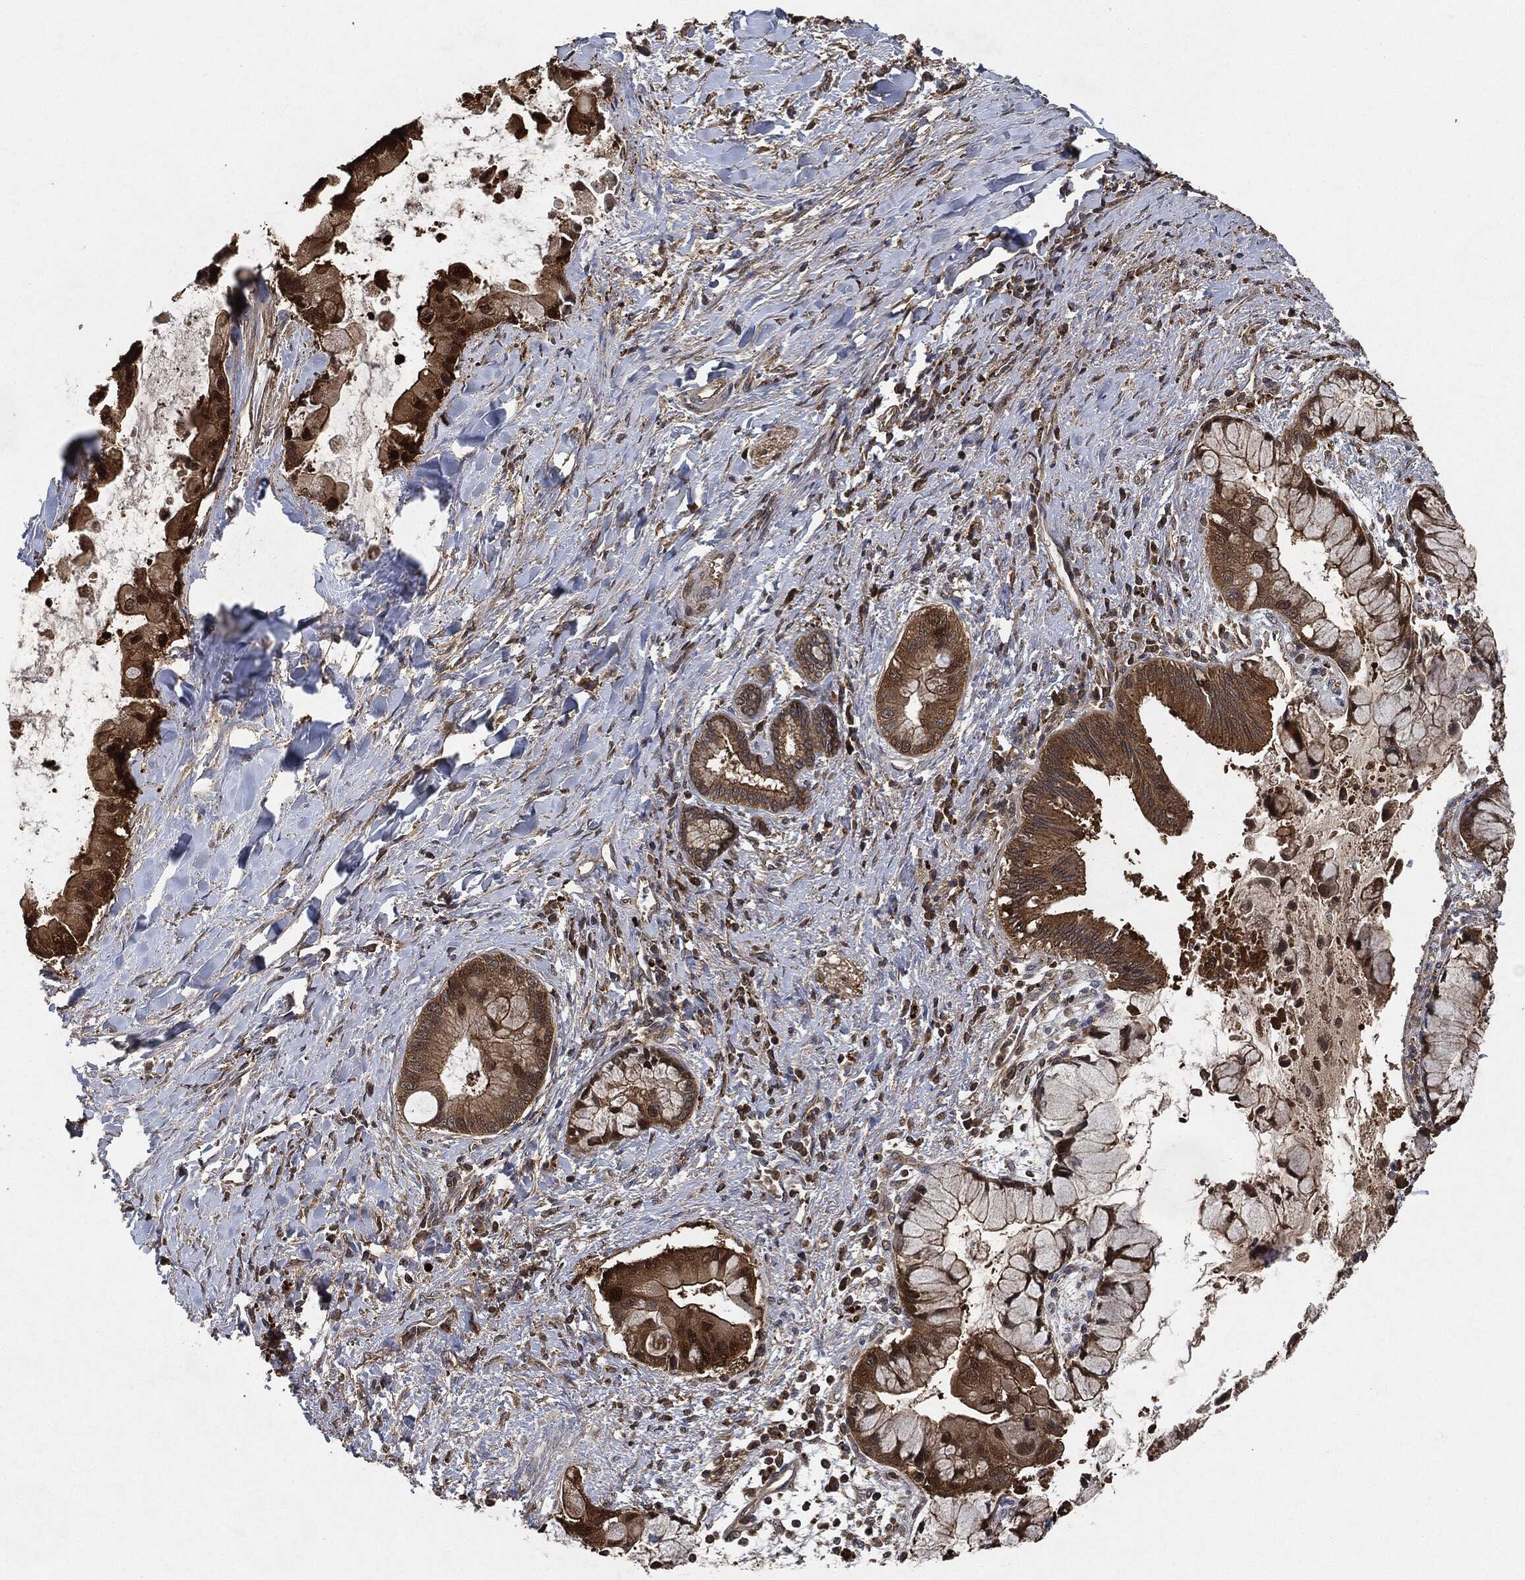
{"staining": {"intensity": "moderate", "quantity": ">75%", "location": "cytoplasmic/membranous"}, "tissue": "liver cancer", "cell_type": "Tumor cells", "image_type": "cancer", "snomed": [{"axis": "morphology", "description": "Normal tissue, NOS"}, {"axis": "morphology", "description": "Cholangiocarcinoma"}, {"axis": "topography", "description": "Liver"}, {"axis": "topography", "description": "Peripheral nerve tissue"}], "caption": "High-power microscopy captured an IHC histopathology image of liver cholangiocarcinoma, revealing moderate cytoplasmic/membranous staining in about >75% of tumor cells.", "gene": "BRAF", "patient": {"sex": "male", "age": 50}}